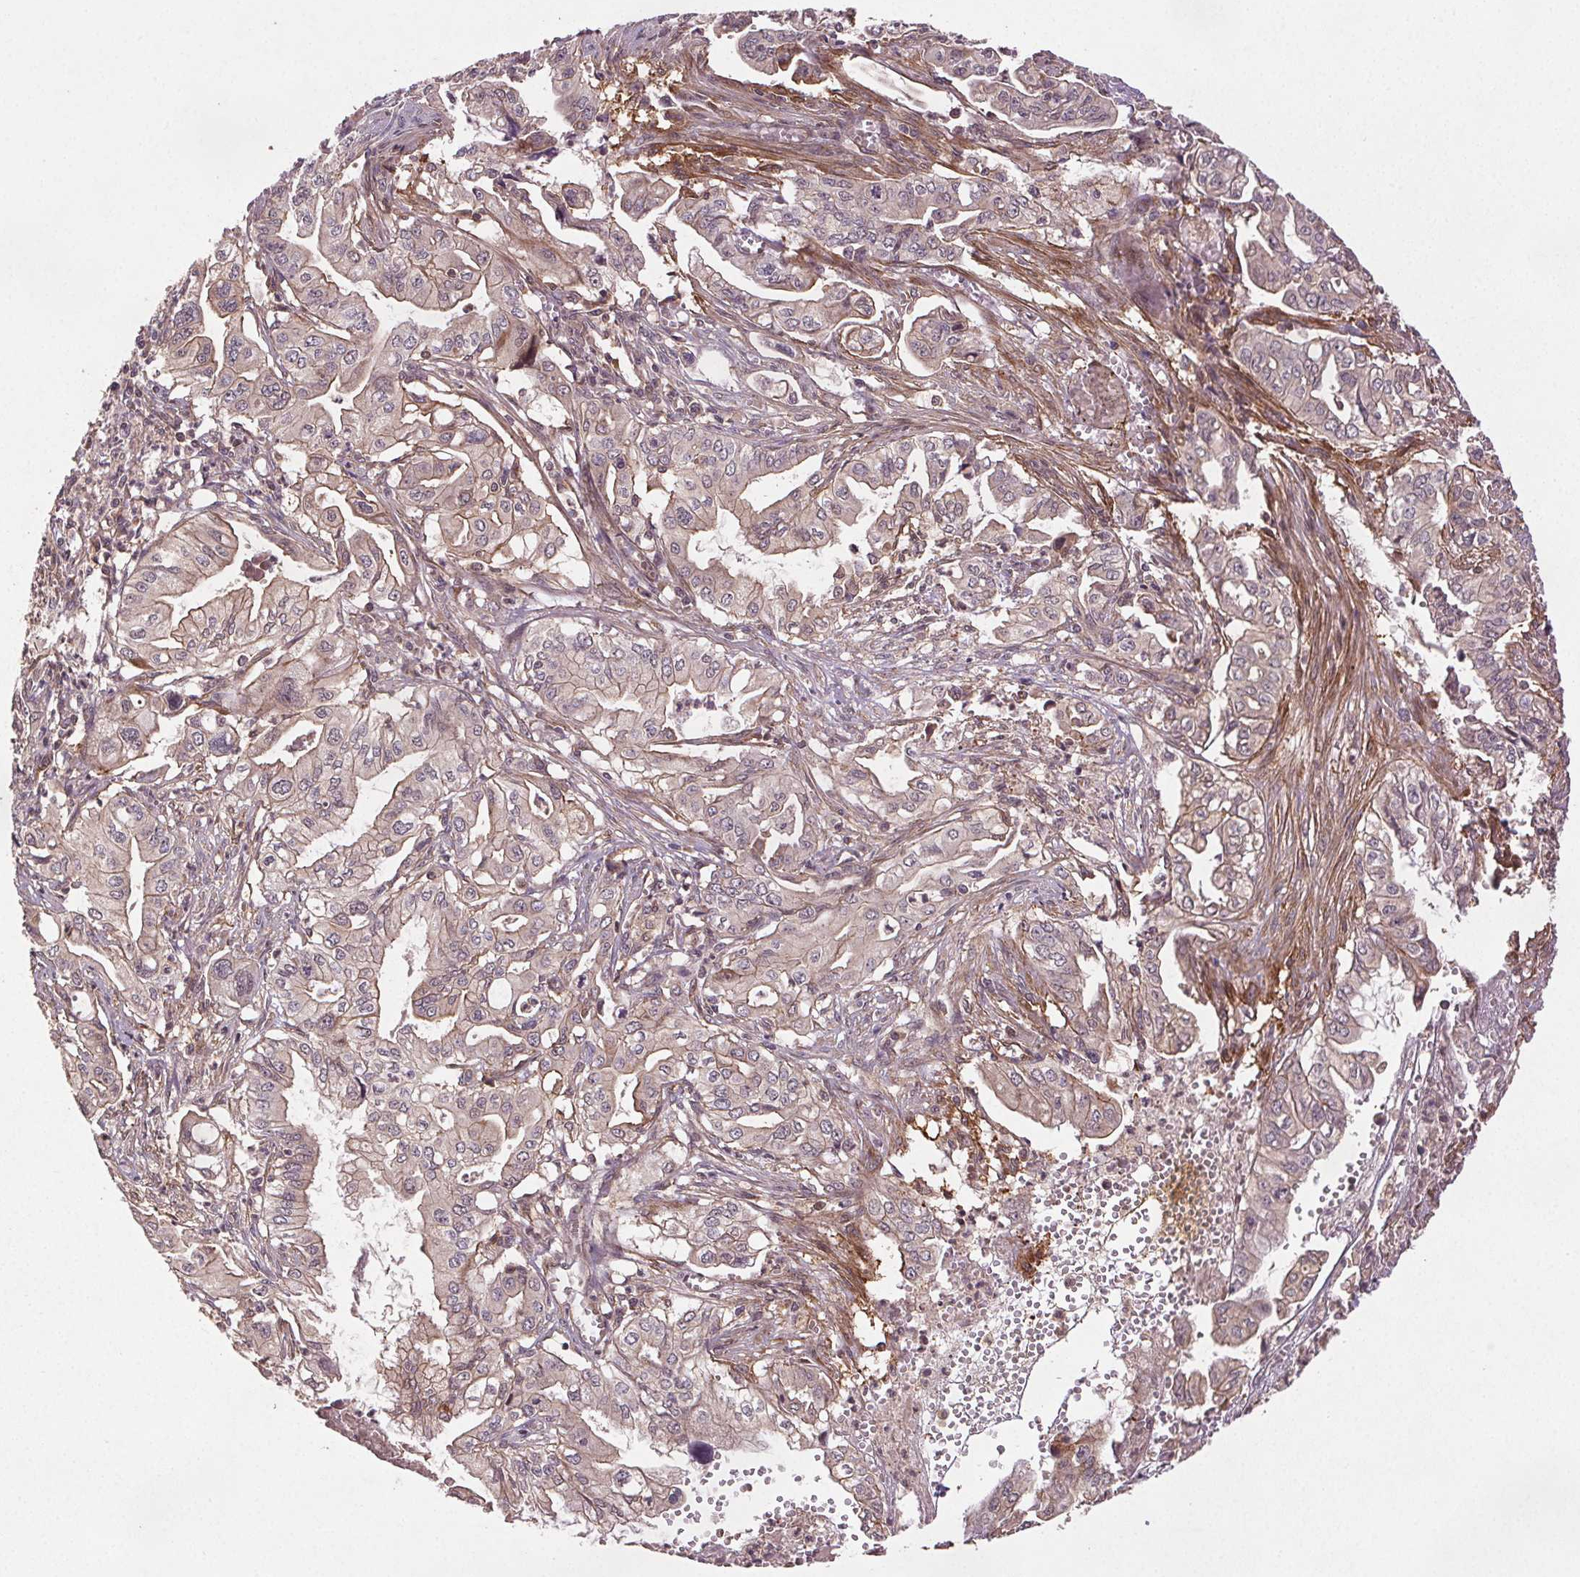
{"staining": {"intensity": "weak", "quantity": "<25%", "location": "cytoplasmic/membranous"}, "tissue": "pancreatic cancer", "cell_type": "Tumor cells", "image_type": "cancer", "snomed": [{"axis": "morphology", "description": "Adenocarcinoma, NOS"}, {"axis": "topography", "description": "Pancreas"}], "caption": "The immunohistochemistry photomicrograph has no significant staining in tumor cells of pancreatic cancer tissue.", "gene": "SEC14L2", "patient": {"sex": "male", "age": 68}}